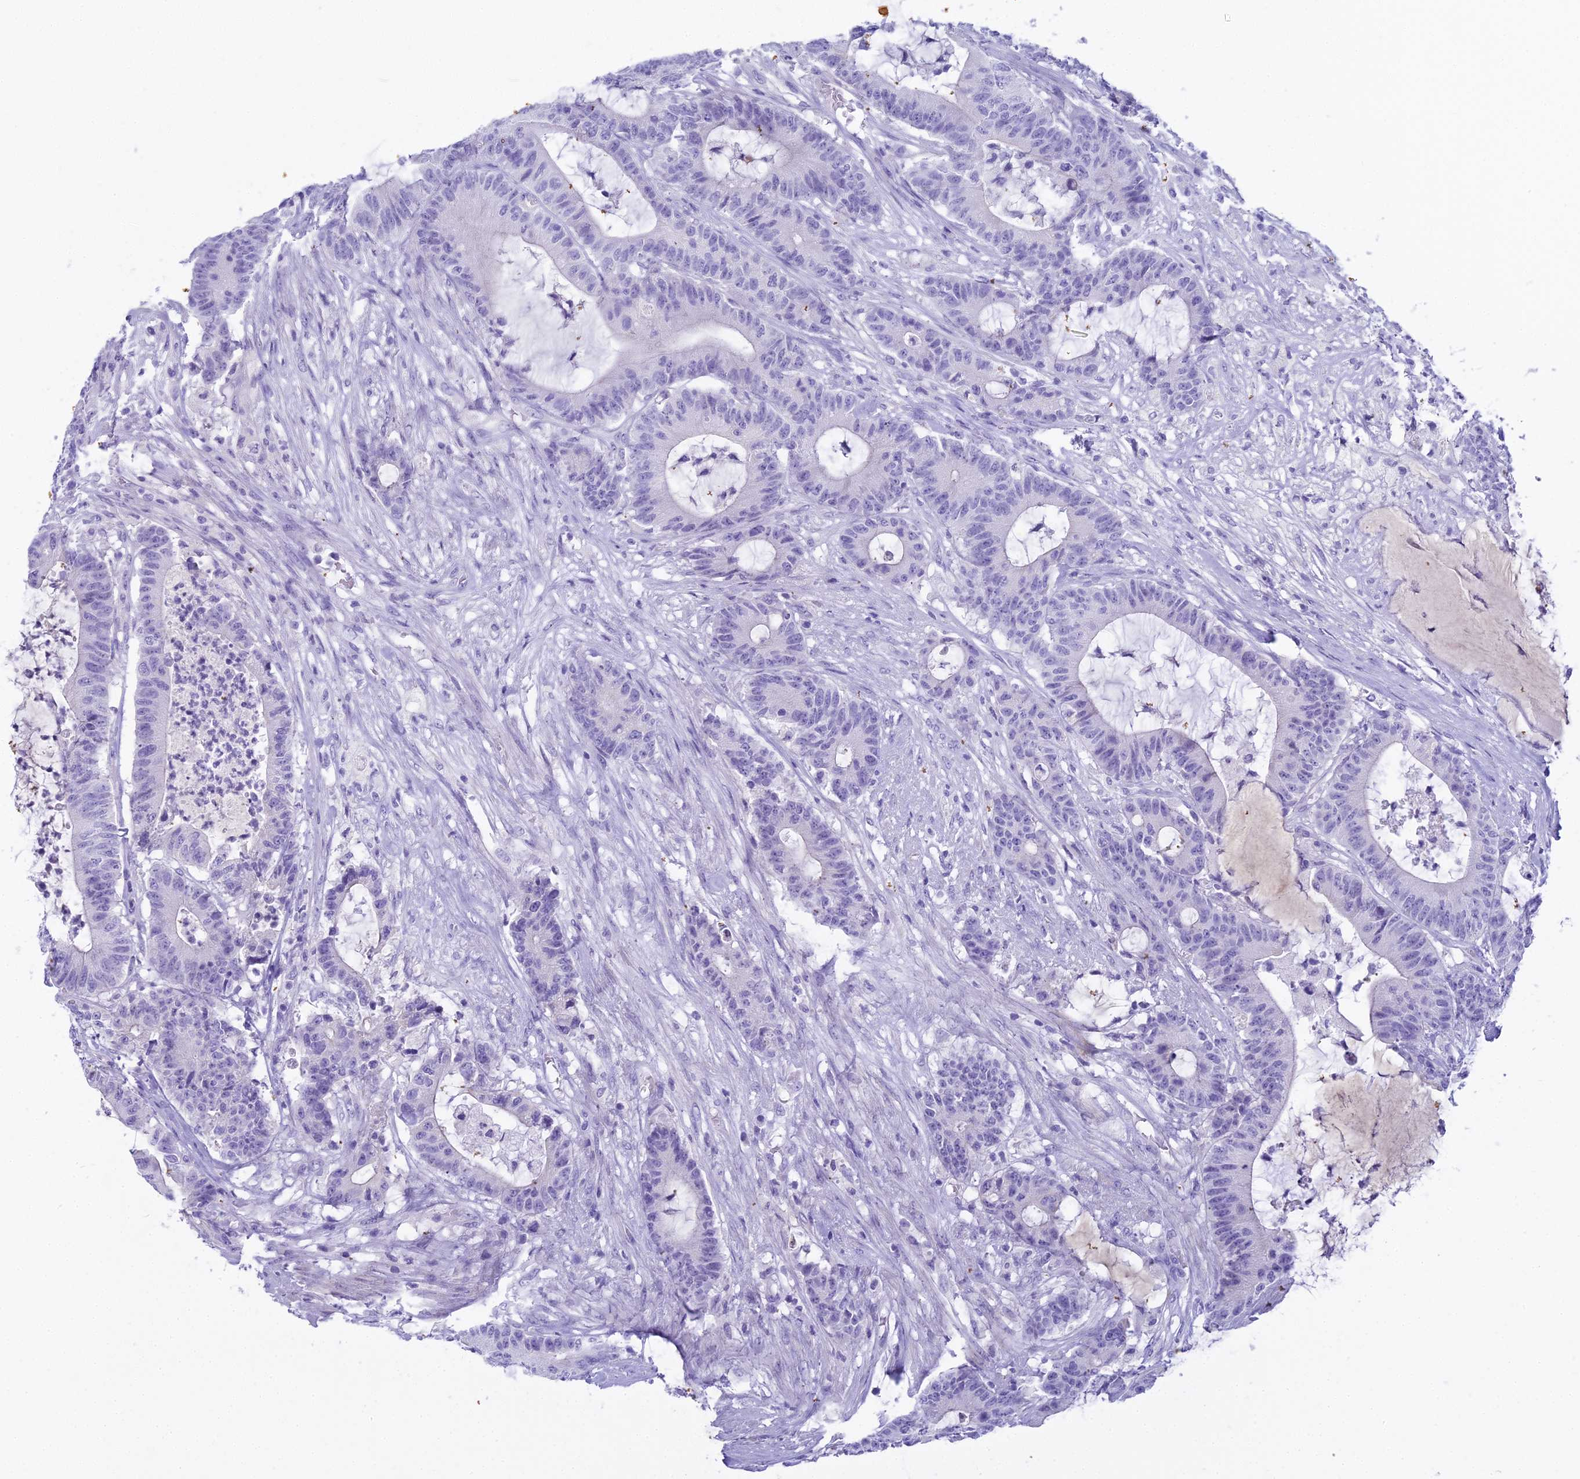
{"staining": {"intensity": "negative", "quantity": "none", "location": "none"}, "tissue": "colorectal cancer", "cell_type": "Tumor cells", "image_type": "cancer", "snomed": [{"axis": "morphology", "description": "Adenocarcinoma, NOS"}, {"axis": "topography", "description": "Colon"}], "caption": "The histopathology image demonstrates no staining of tumor cells in colorectal adenocarcinoma.", "gene": "UNC80", "patient": {"sex": "female", "age": 84}}